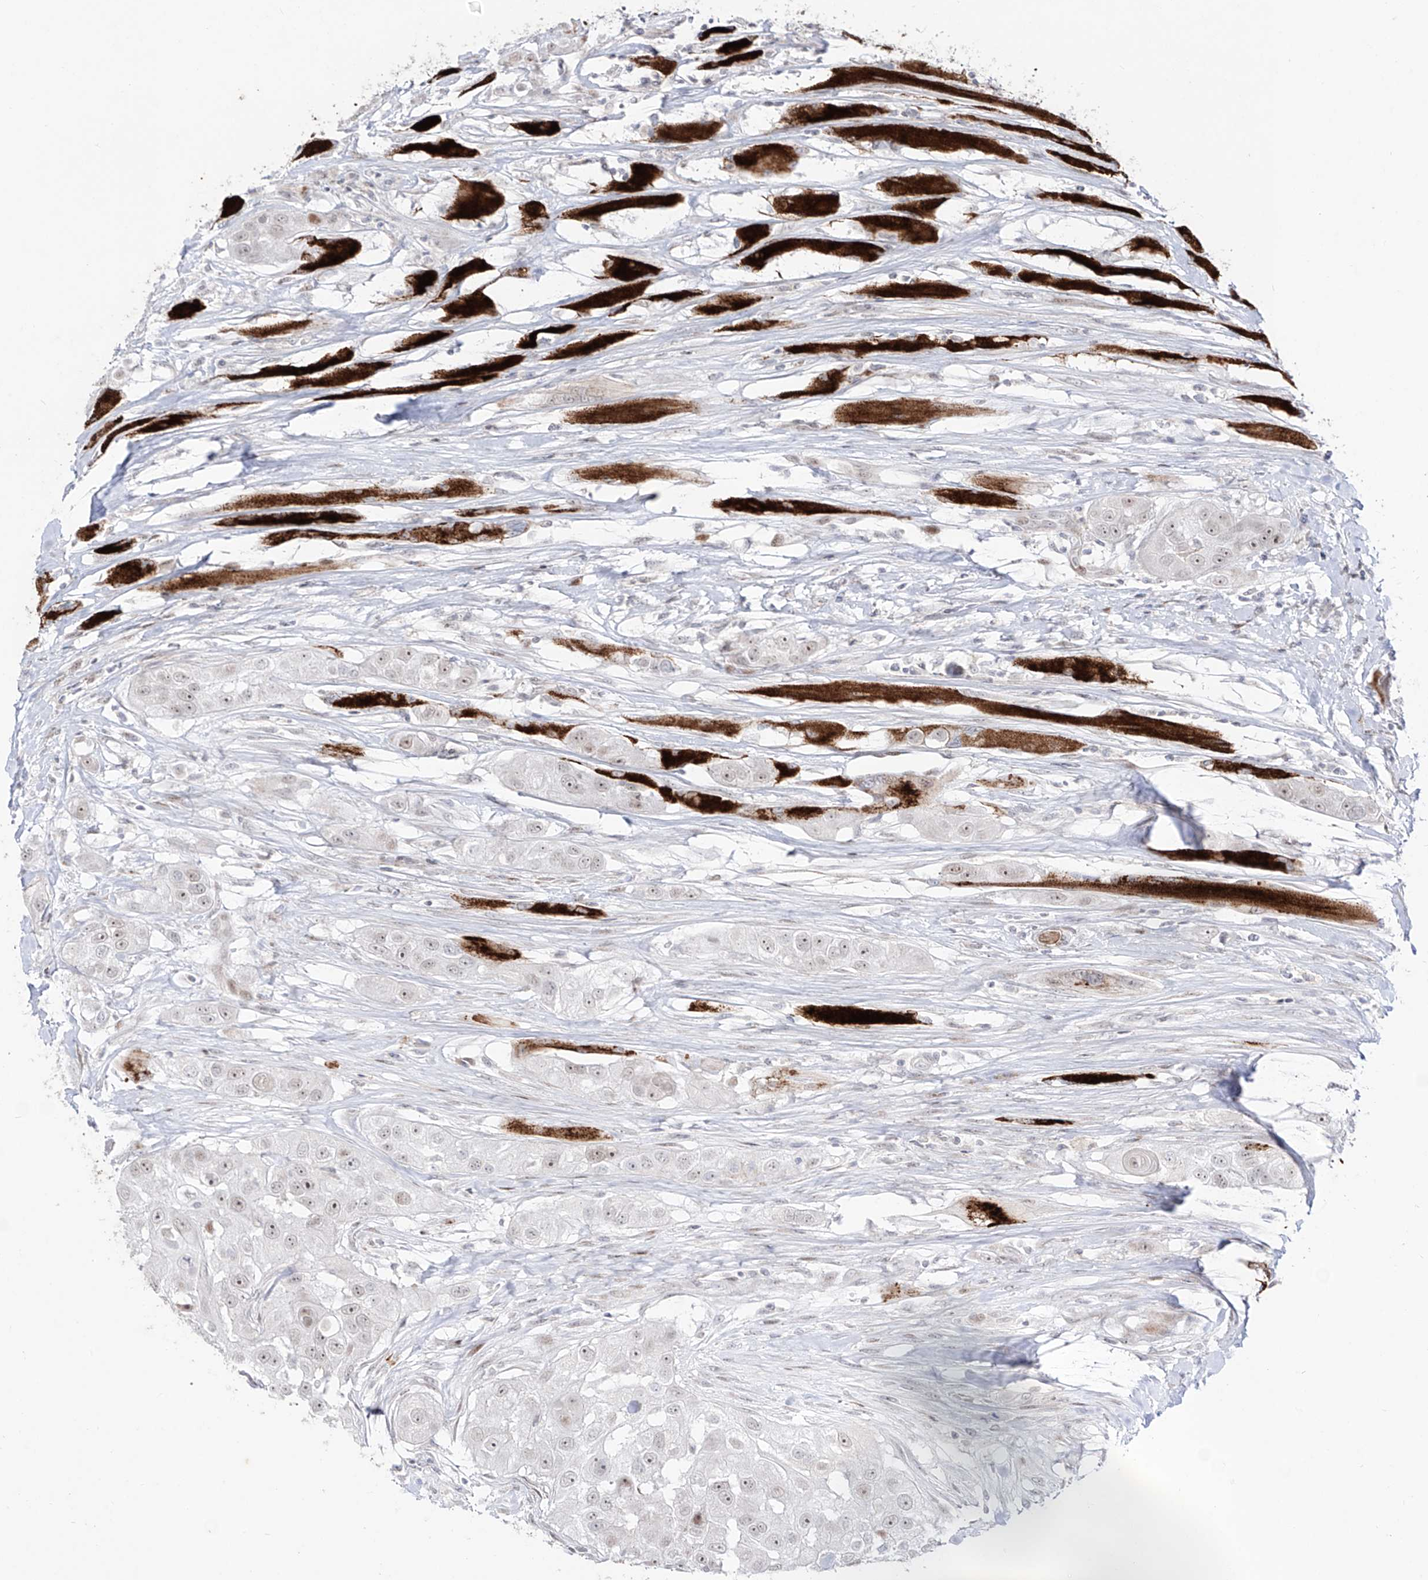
{"staining": {"intensity": "weak", "quantity": "25%-75%", "location": "nuclear"}, "tissue": "head and neck cancer", "cell_type": "Tumor cells", "image_type": "cancer", "snomed": [{"axis": "morphology", "description": "Normal tissue, NOS"}, {"axis": "morphology", "description": "Squamous cell carcinoma, NOS"}, {"axis": "topography", "description": "Skeletal muscle"}, {"axis": "topography", "description": "Head-Neck"}], "caption": "About 25%-75% of tumor cells in head and neck squamous cell carcinoma display weak nuclear protein positivity as visualized by brown immunohistochemical staining.", "gene": "ZNF180", "patient": {"sex": "male", "age": 51}}